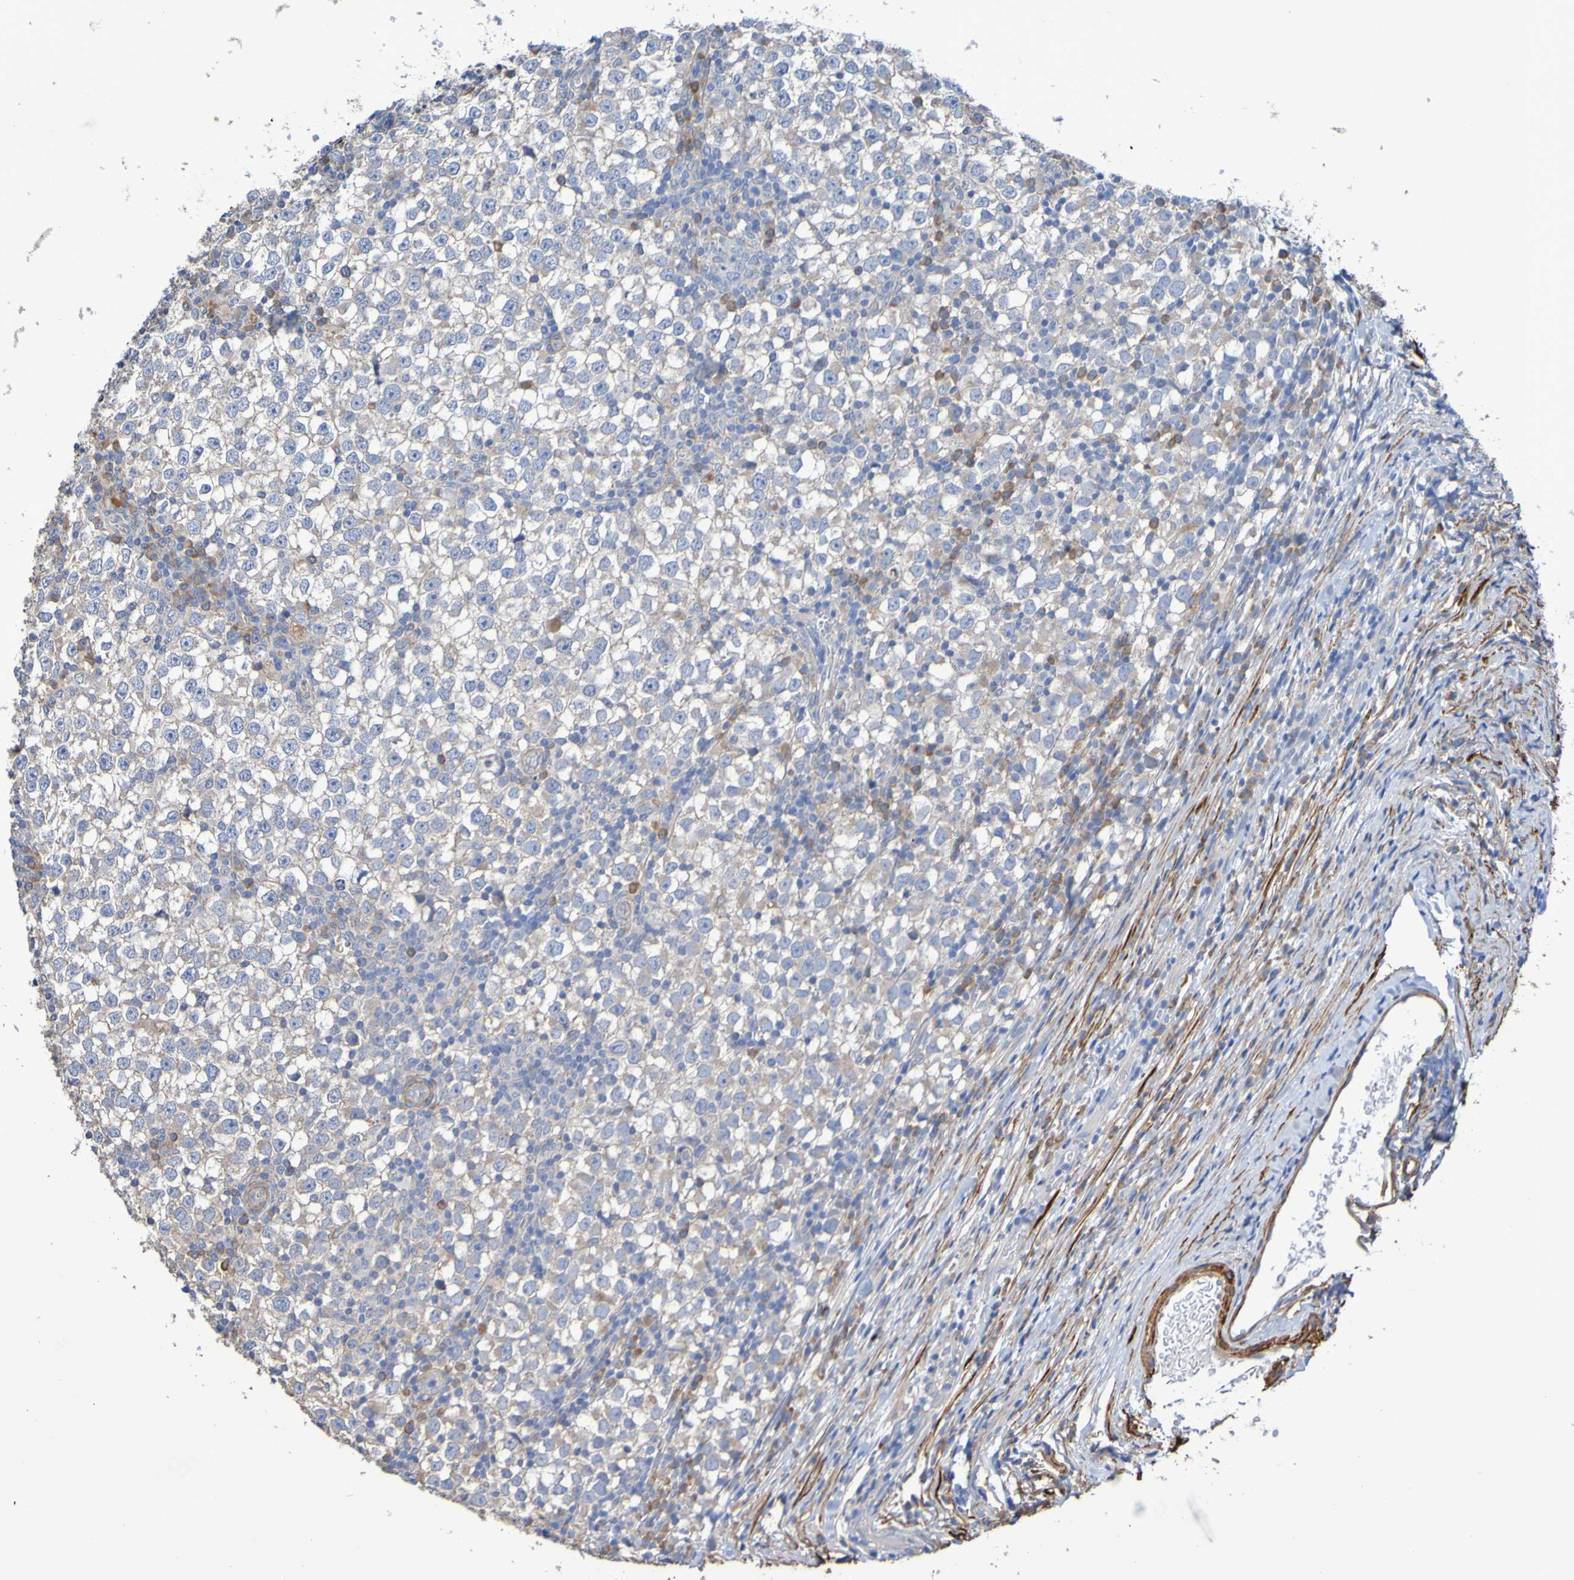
{"staining": {"intensity": "moderate", "quantity": "<25%", "location": "cytoplasmic/membranous"}, "tissue": "testis cancer", "cell_type": "Tumor cells", "image_type": "cancer", "snomed": [{"axis": "morphology", "description": "Seminoma, NOS"}, {"axis": "topography", "description": "Testis"}], "caption": "Brown immunohistochemical staining in testis cancer (seminoma) demonstrates moderate cytoplasmic/membranous positivity in about <25% of tumor cells.", "gene": "SRPRB", "patient": {"sex": "male", "age": 65}}